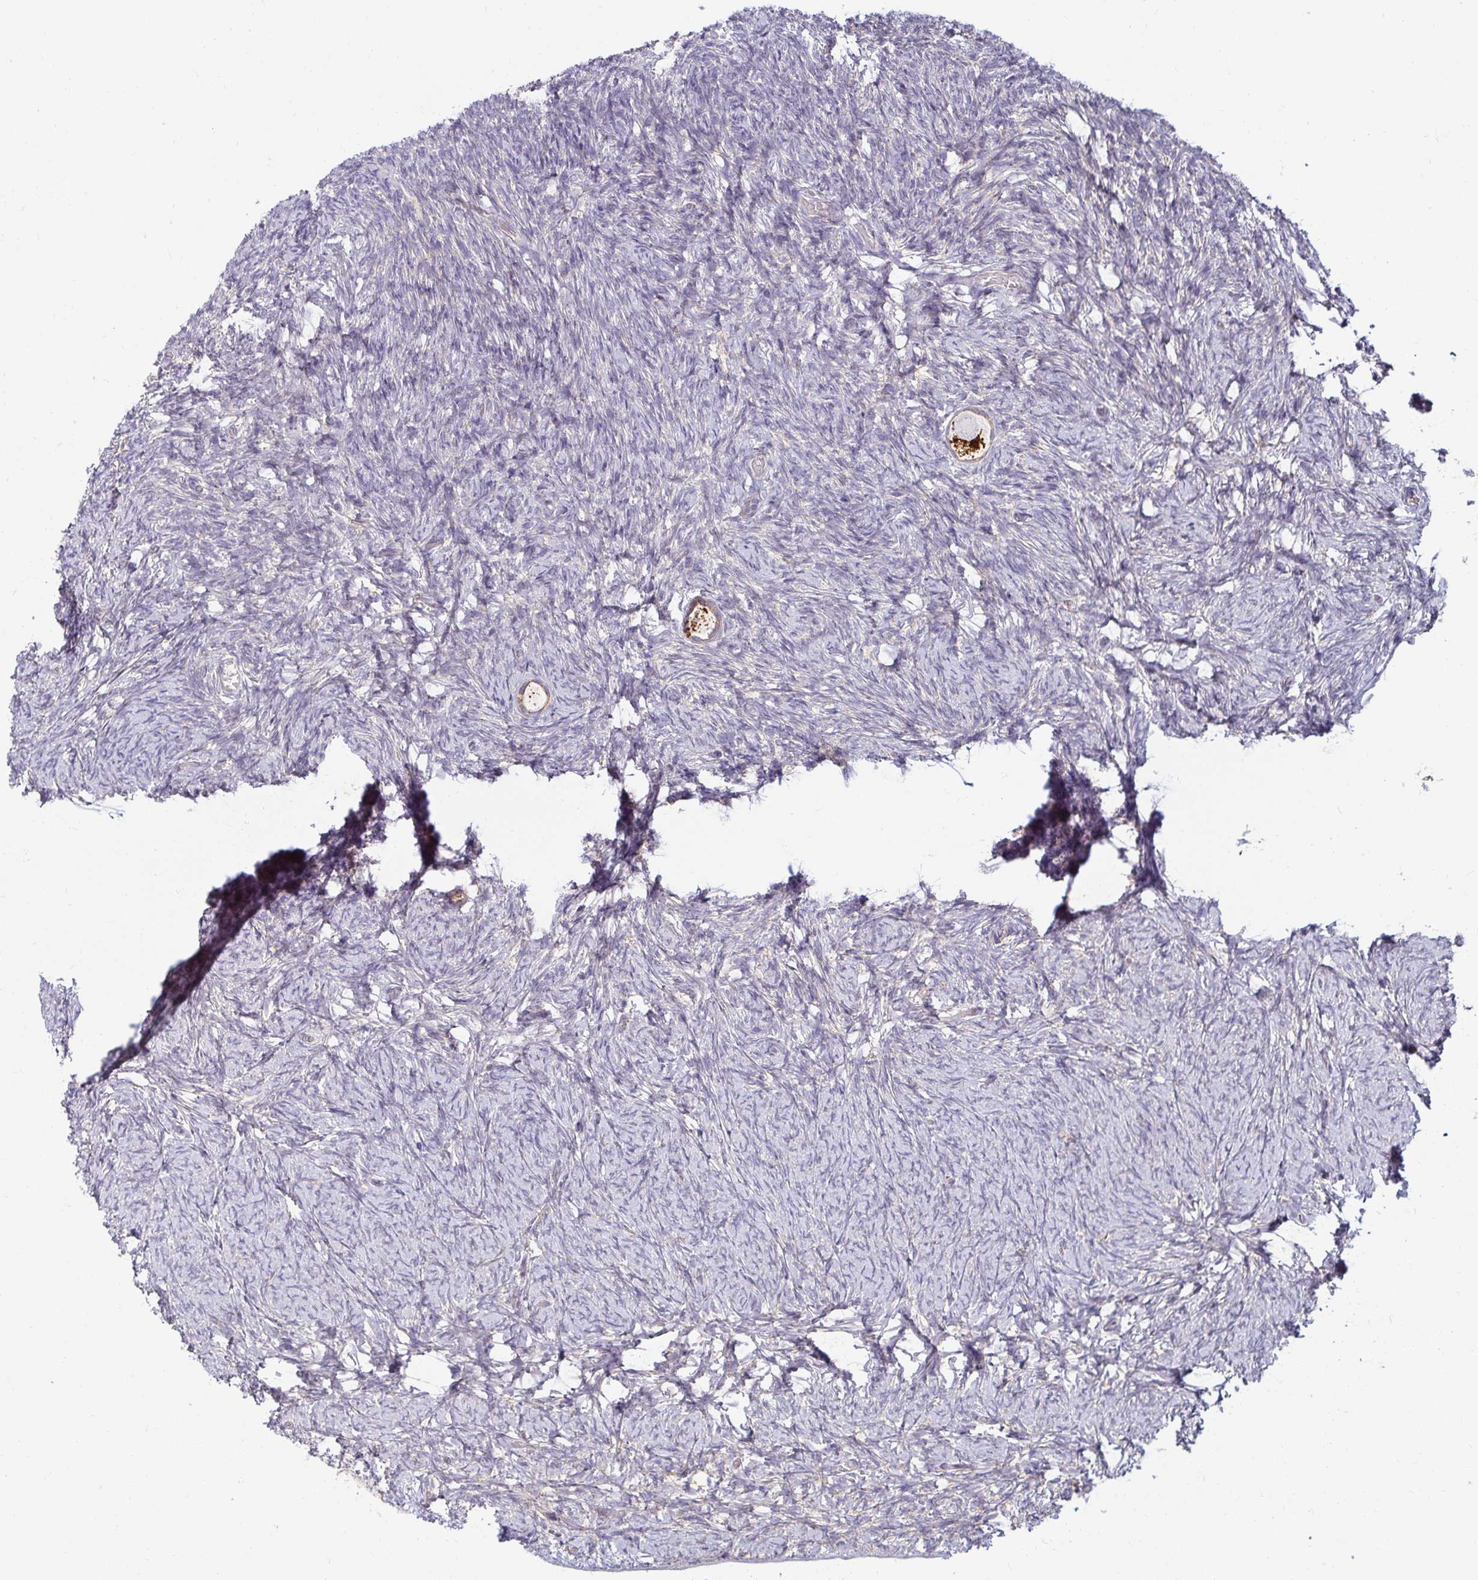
{"staining": {"intensity": "negative", "quantity": "none", "location": "none"}, "tissue": "ovary", "cell_type": "Follicle cells", "image_type": "normal", "snomed": [{"axis": "morphology", "description": "Normal tissue, NOS"}, {"axis": "topography", "description": "Ovary"}], "caption": "This is an immunohistochemistry micrograph of benign human ovary. There is no staining in follicle cells.", "gene": "SKP2", "patient": {"sex": "female", "age": 34}}